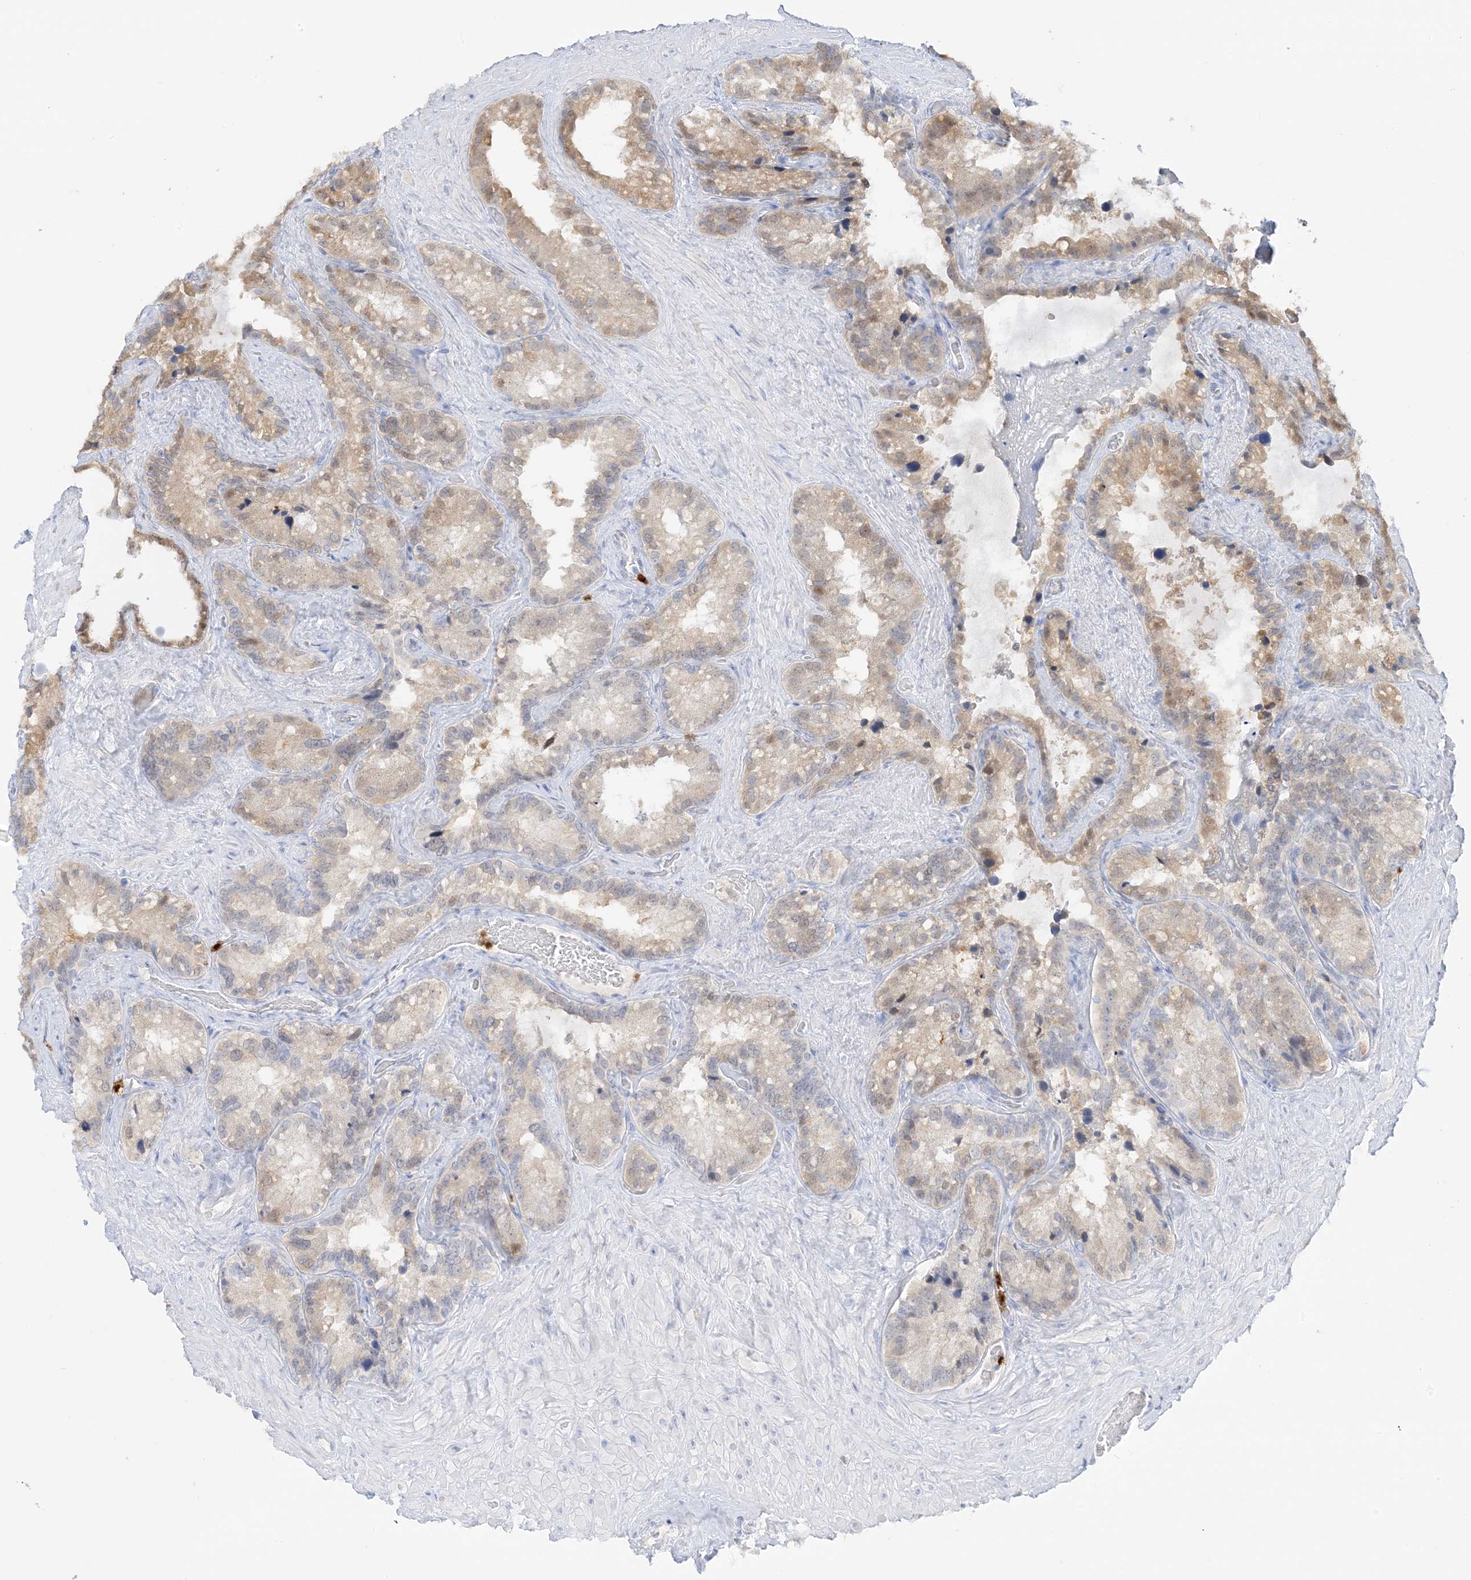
{"staining": {"intensity": "weak", "quantity": "<25%", "location": "cytoplasmic/membranous,nuclear"}, "tissue": "seminal vesicle", "cell_type": "Glandular cells", "image_type": "normal", "snomed": [{"axis": "morphology", "description": "Normal tissue, NOS"}, {"axis": "topography", "description": "Prostate"}, {"axis": "topography", "description": "Seminal veicle"}], "caption": "DAB (3,3'-diaminobenzidine) immunohistochemical staining of benign human seminal vesicle exhibits no significant positivity in glandular cells. (IHC, brightfield microscopy, high magnification).", "gene": "GCA", "patient": {"sex": "male", "age": 68}}